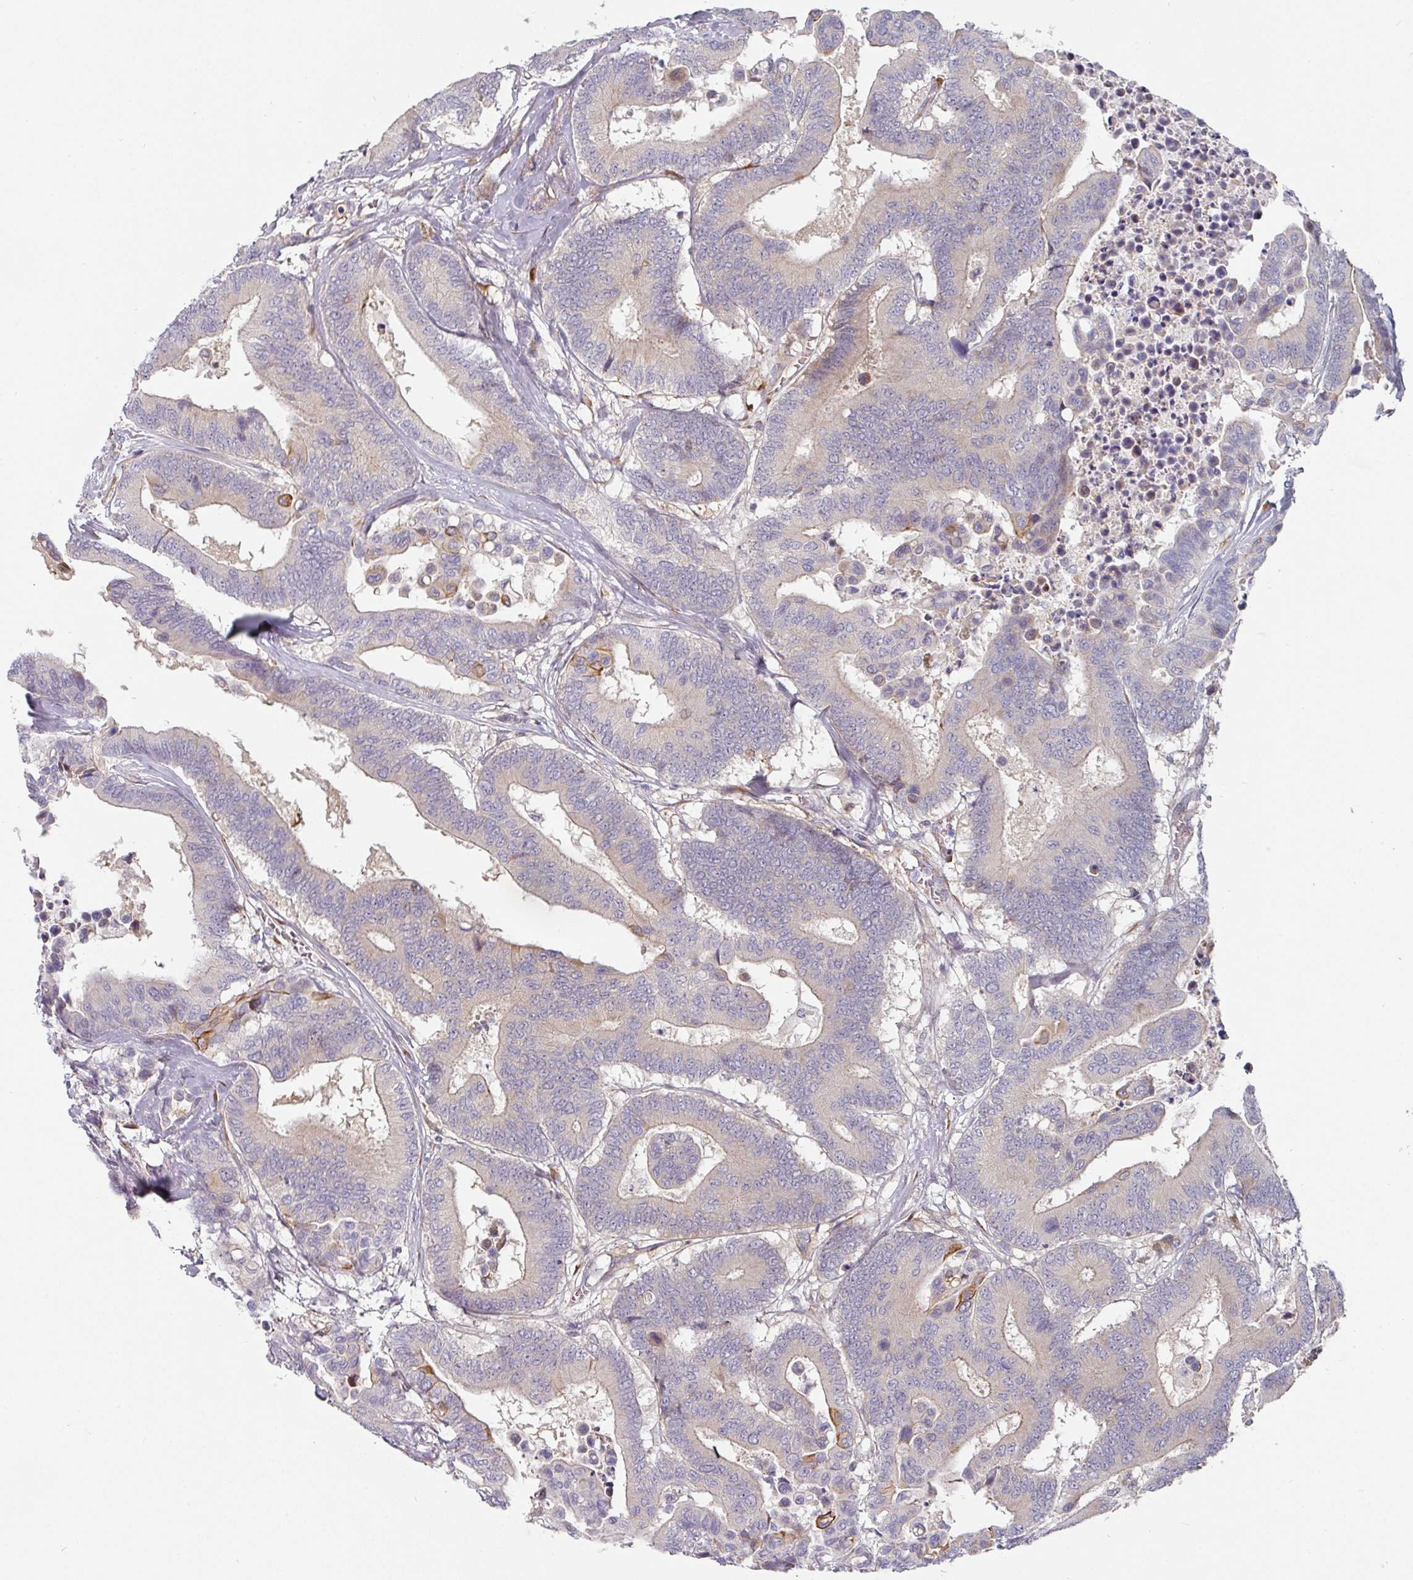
{"staining": {"intensity": "negative", "quantity": "none", "location": "none"}, "tissue": "colorectal cancer", "cell_type": "Tumor cells", "image_type": "cancer", "snomed": [{"axis": "morphology", "description": "Normal tissue, NOS"}, {"axis": "morphology", "description": "Adenocarcinoma, NOS"}, {"axis": "topography", "description": "Colon"}], "caption": "The image exhibits no staining of tumor cells in colorectal adenocarcinoma.", "gene": "CEP78", "patient": {"sex": "male", "age": 82}}